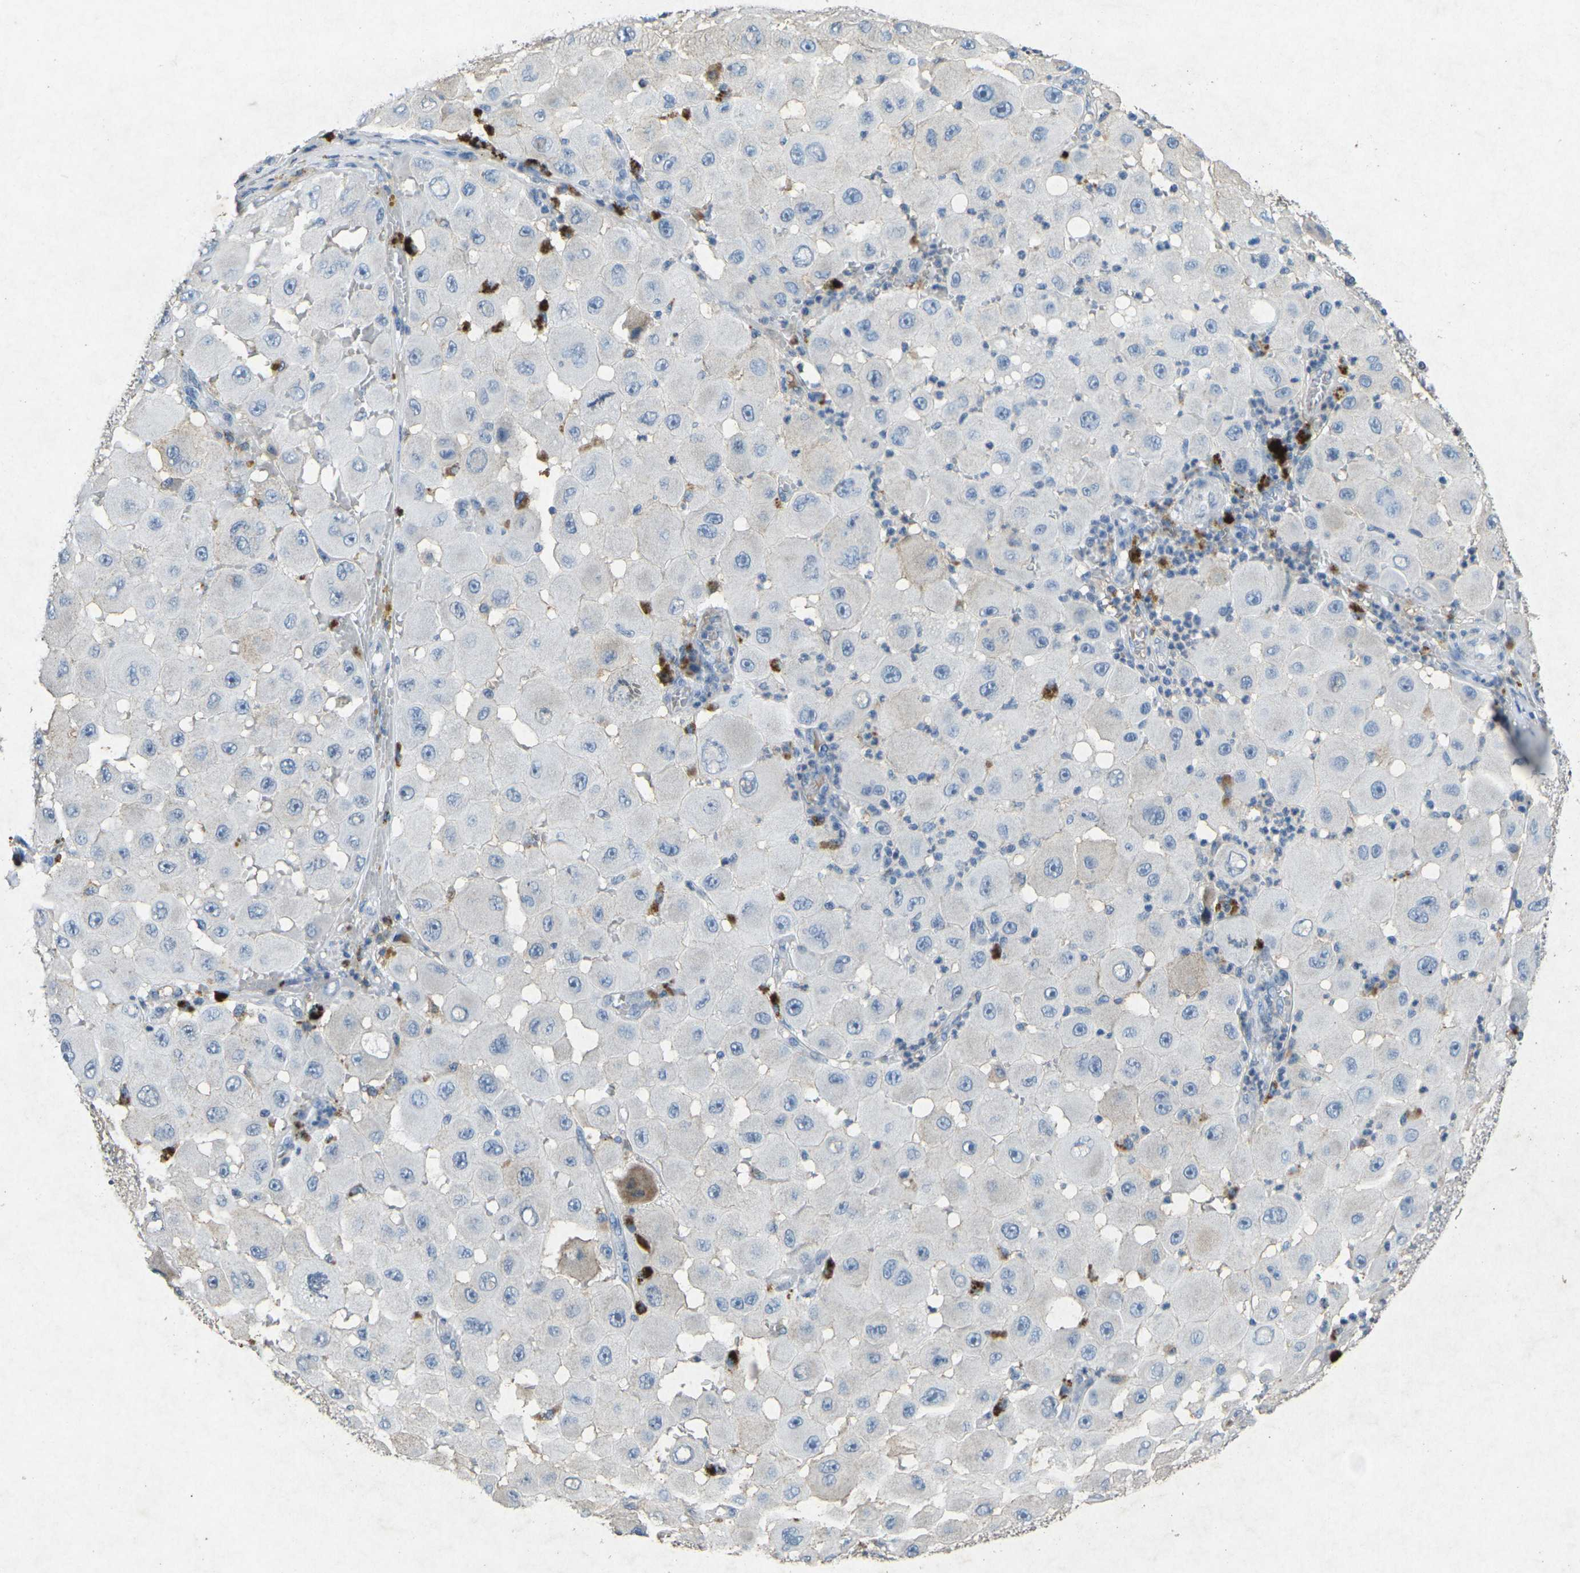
{"staining": {"intensity": "negative", "quantity": "none", "location": "none"}, "tissue": "melanoma", "cell_type": "Tumor cells", "image_type": "cancer", "snomed": [{"axis": "morphology", "description": "Malignant melanoma, NOS"}, {"axis": "topography", "description": "Skin"}], "caption": "Histopathology image shows no significant protein staining in tumor cells of malignant melanoma. Nuclei are stained in blue.", "gene": "A1BG", "patient": {"sex": "female", "age": 81}}